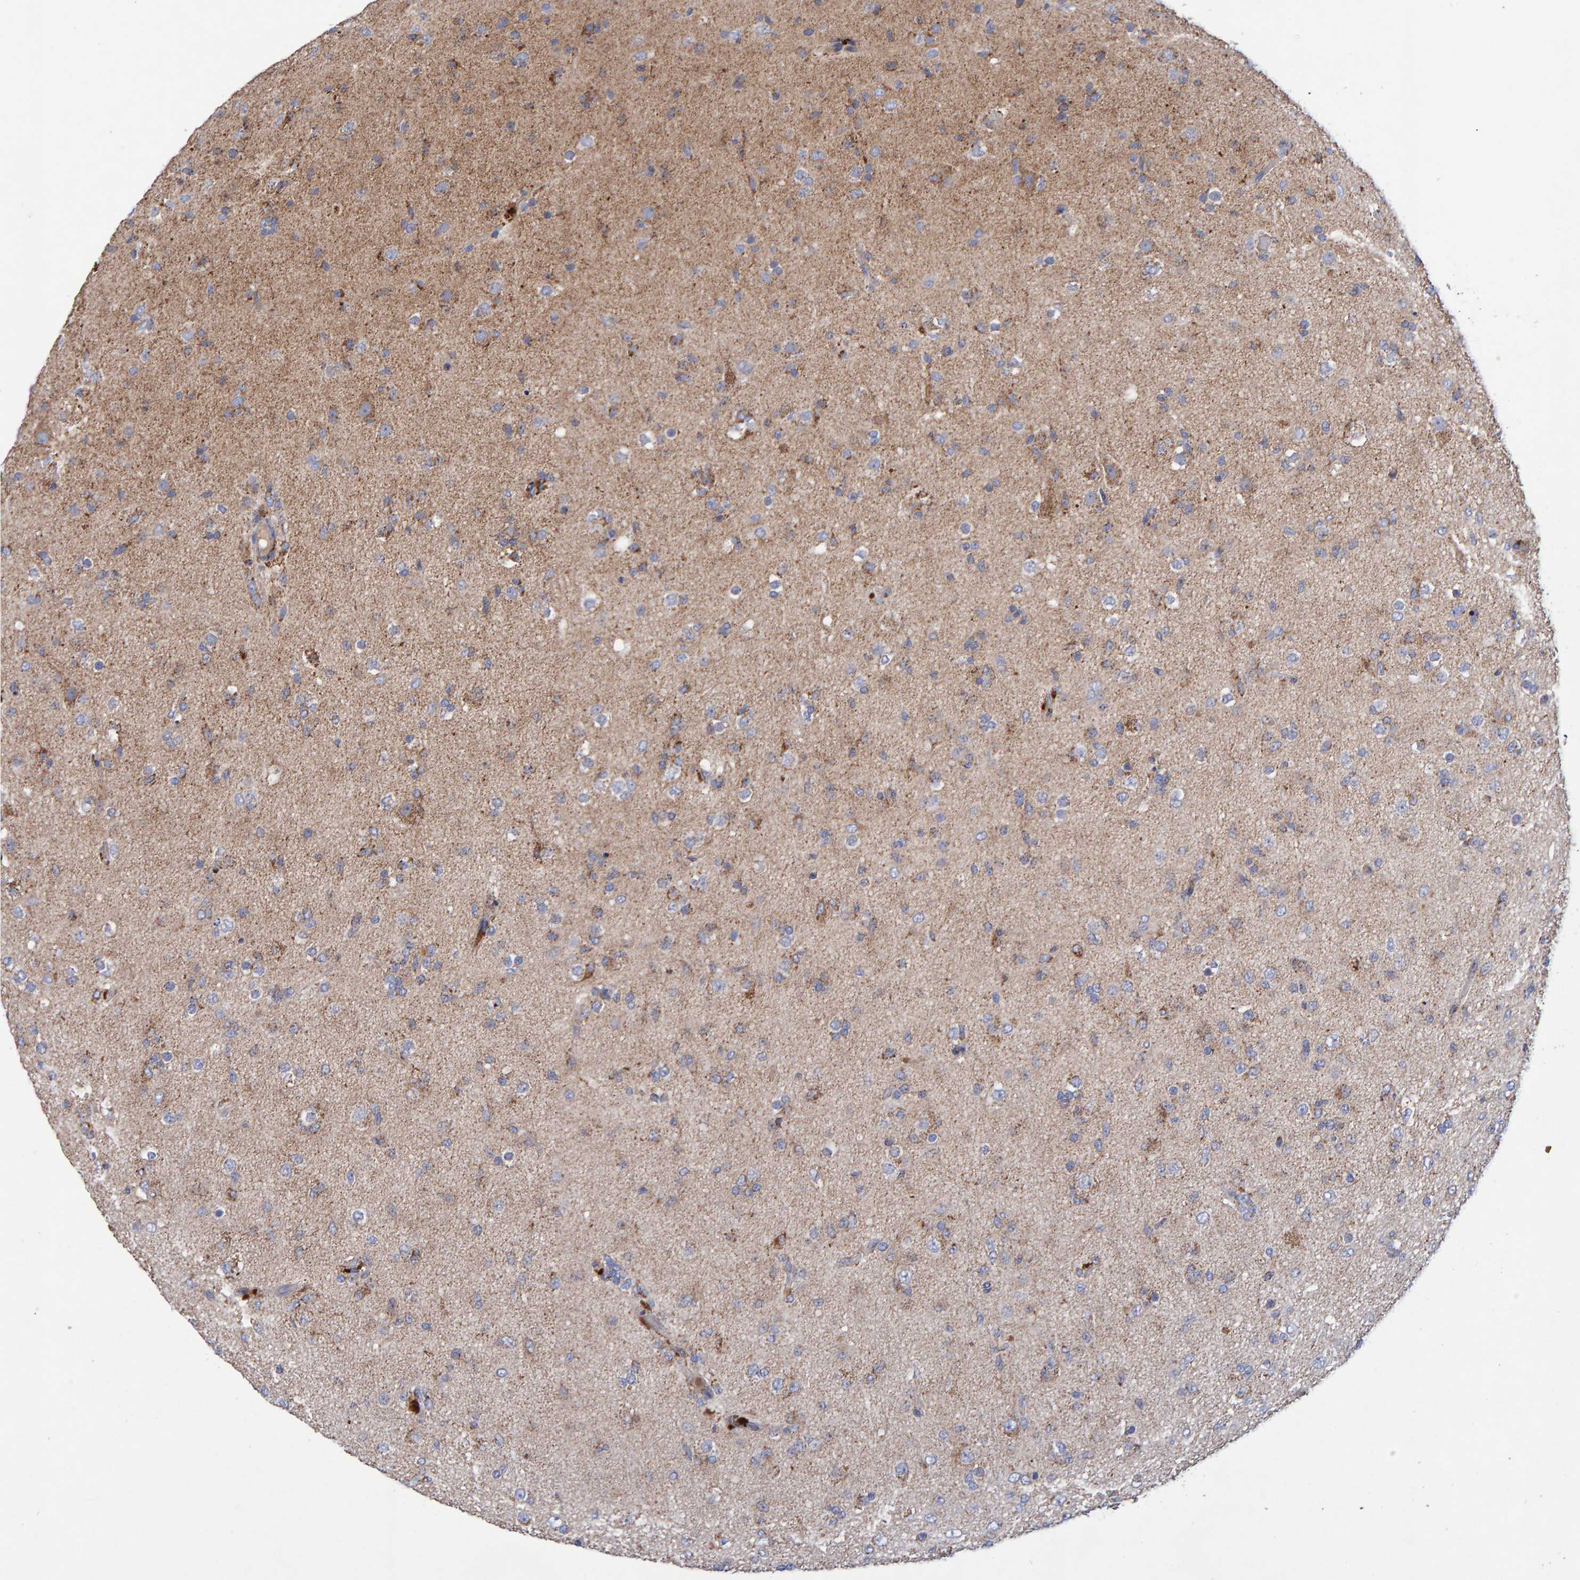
{"staining": {"intensity": "moderate", "quantity": "<25%", "location": "cytoplasmic/membranous"}, "tissue": "glioma", "cell_type": "Tumor cells", "image_type": "cancer", "snomed": [{"axis": "morphology", "description": "Glioma, malignant, Low grade"}, {"axis": "topography", "description": "Brain"}], "caption": "A photomicrograph of human malignant glioma (low-grade) stained for a protein displays moderate cytoplasmic/membranous brown staining in tumor cells. (DAB IHC with brightfield microscopy, high magnification).", "gene": "EFR3A", "patient": {"sex": "male", "age": 65}}